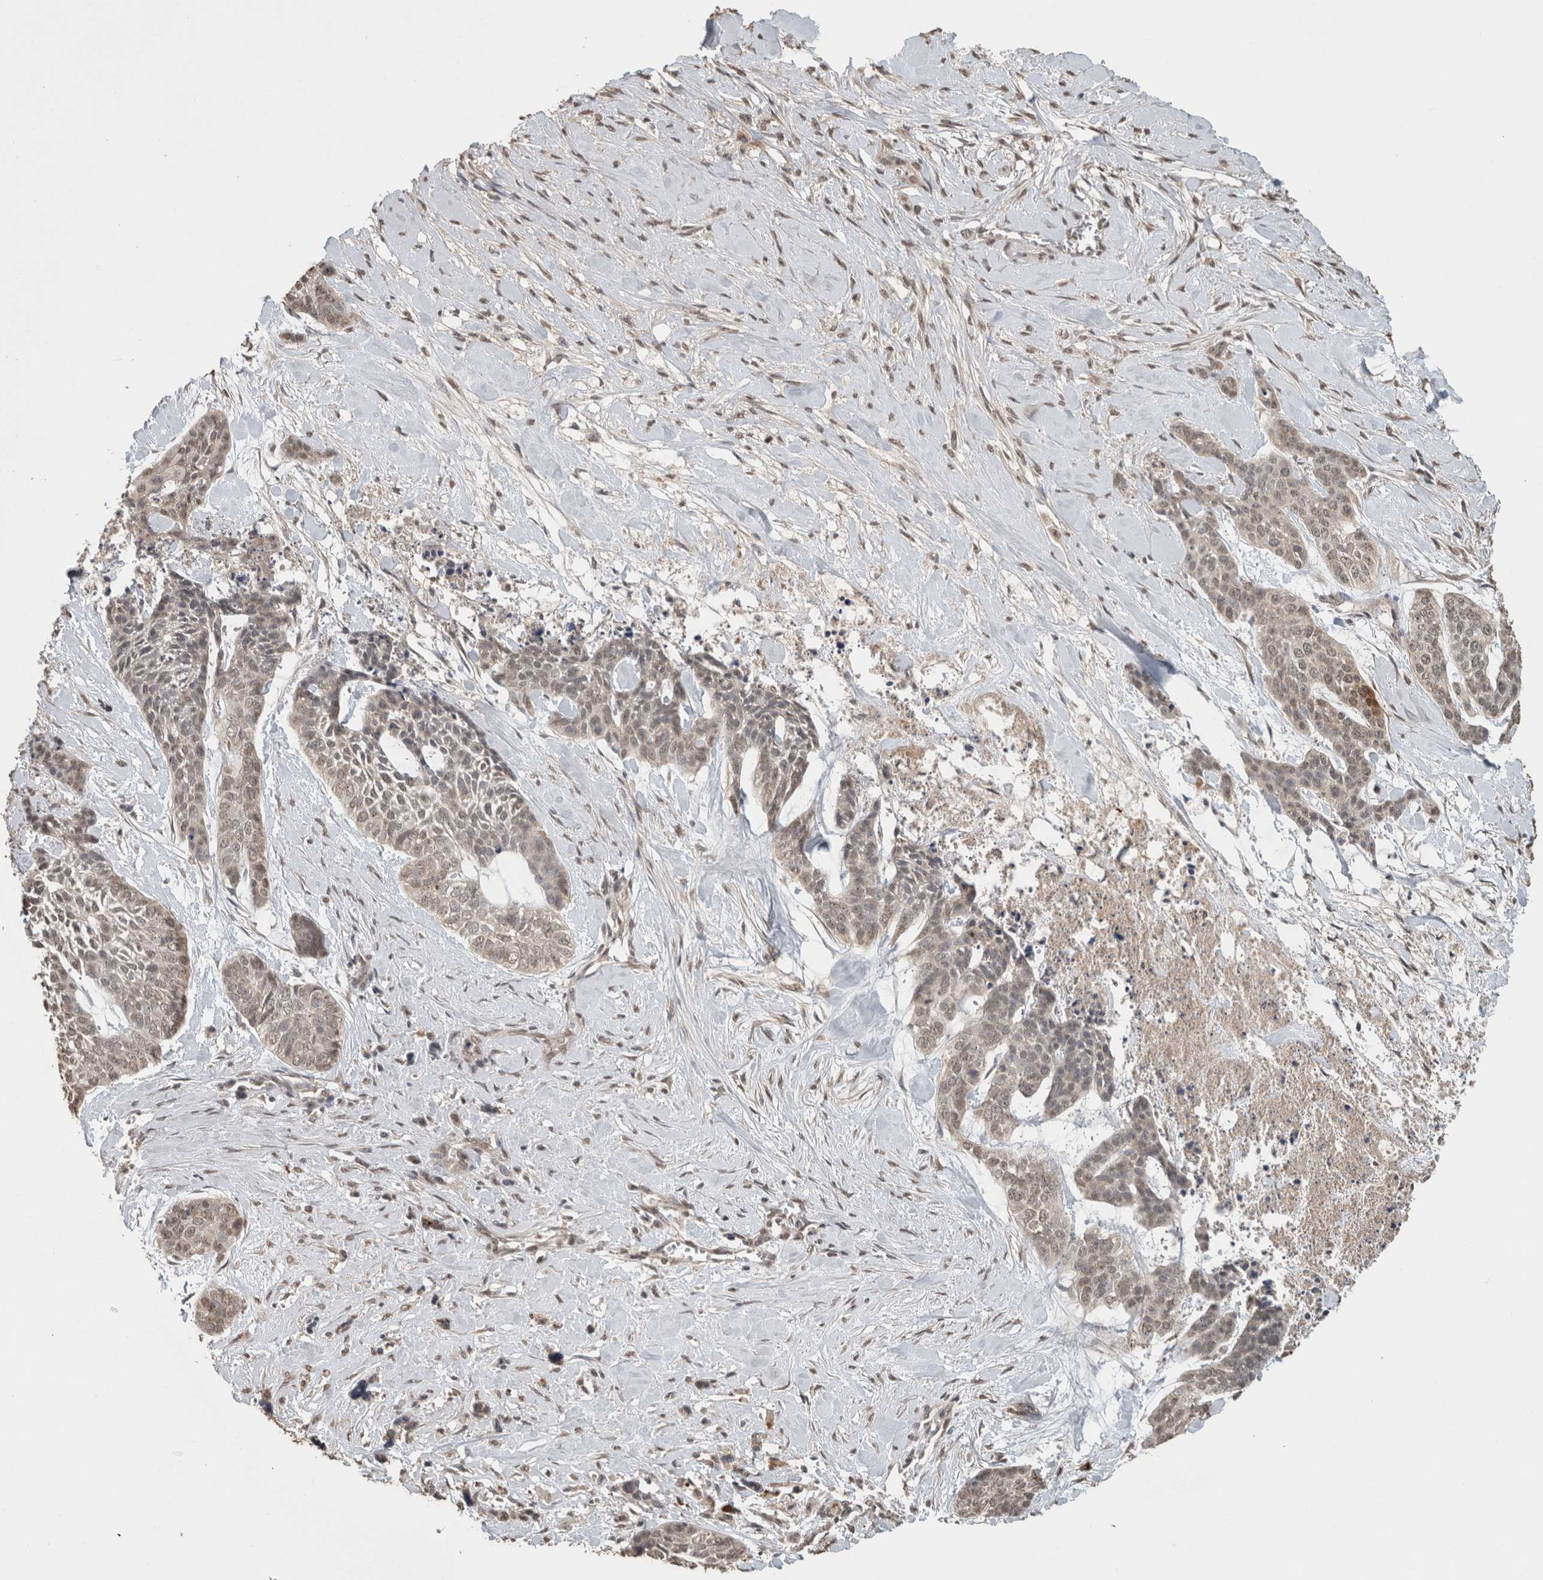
{"staining": {"intensity": "weak", "quantity": "25%-75%", "location": "cytoplasmic/membranous,nuclear"}, "tissue": "skin cancer", "cell_type": "Tumor cells", "image_type": "cancer", "snomed": [{"axis": "morphology", "description": "Basal cell carcinoma"}, {"axis": "topography", "description": "Skin"}], "caption": "A histopathology image of human skin cancer (basal cell carcinoma) stained for a protein reveals weak cytoplasmic/membranous and nuclear brown staining in tumor cells. Using DAB (brown) and hematoxylin (blue) stains, captured at high magnification using brightfield microscopy.", "gene": "FAM3A", "patient": {"sex": "female", "age": 64}}